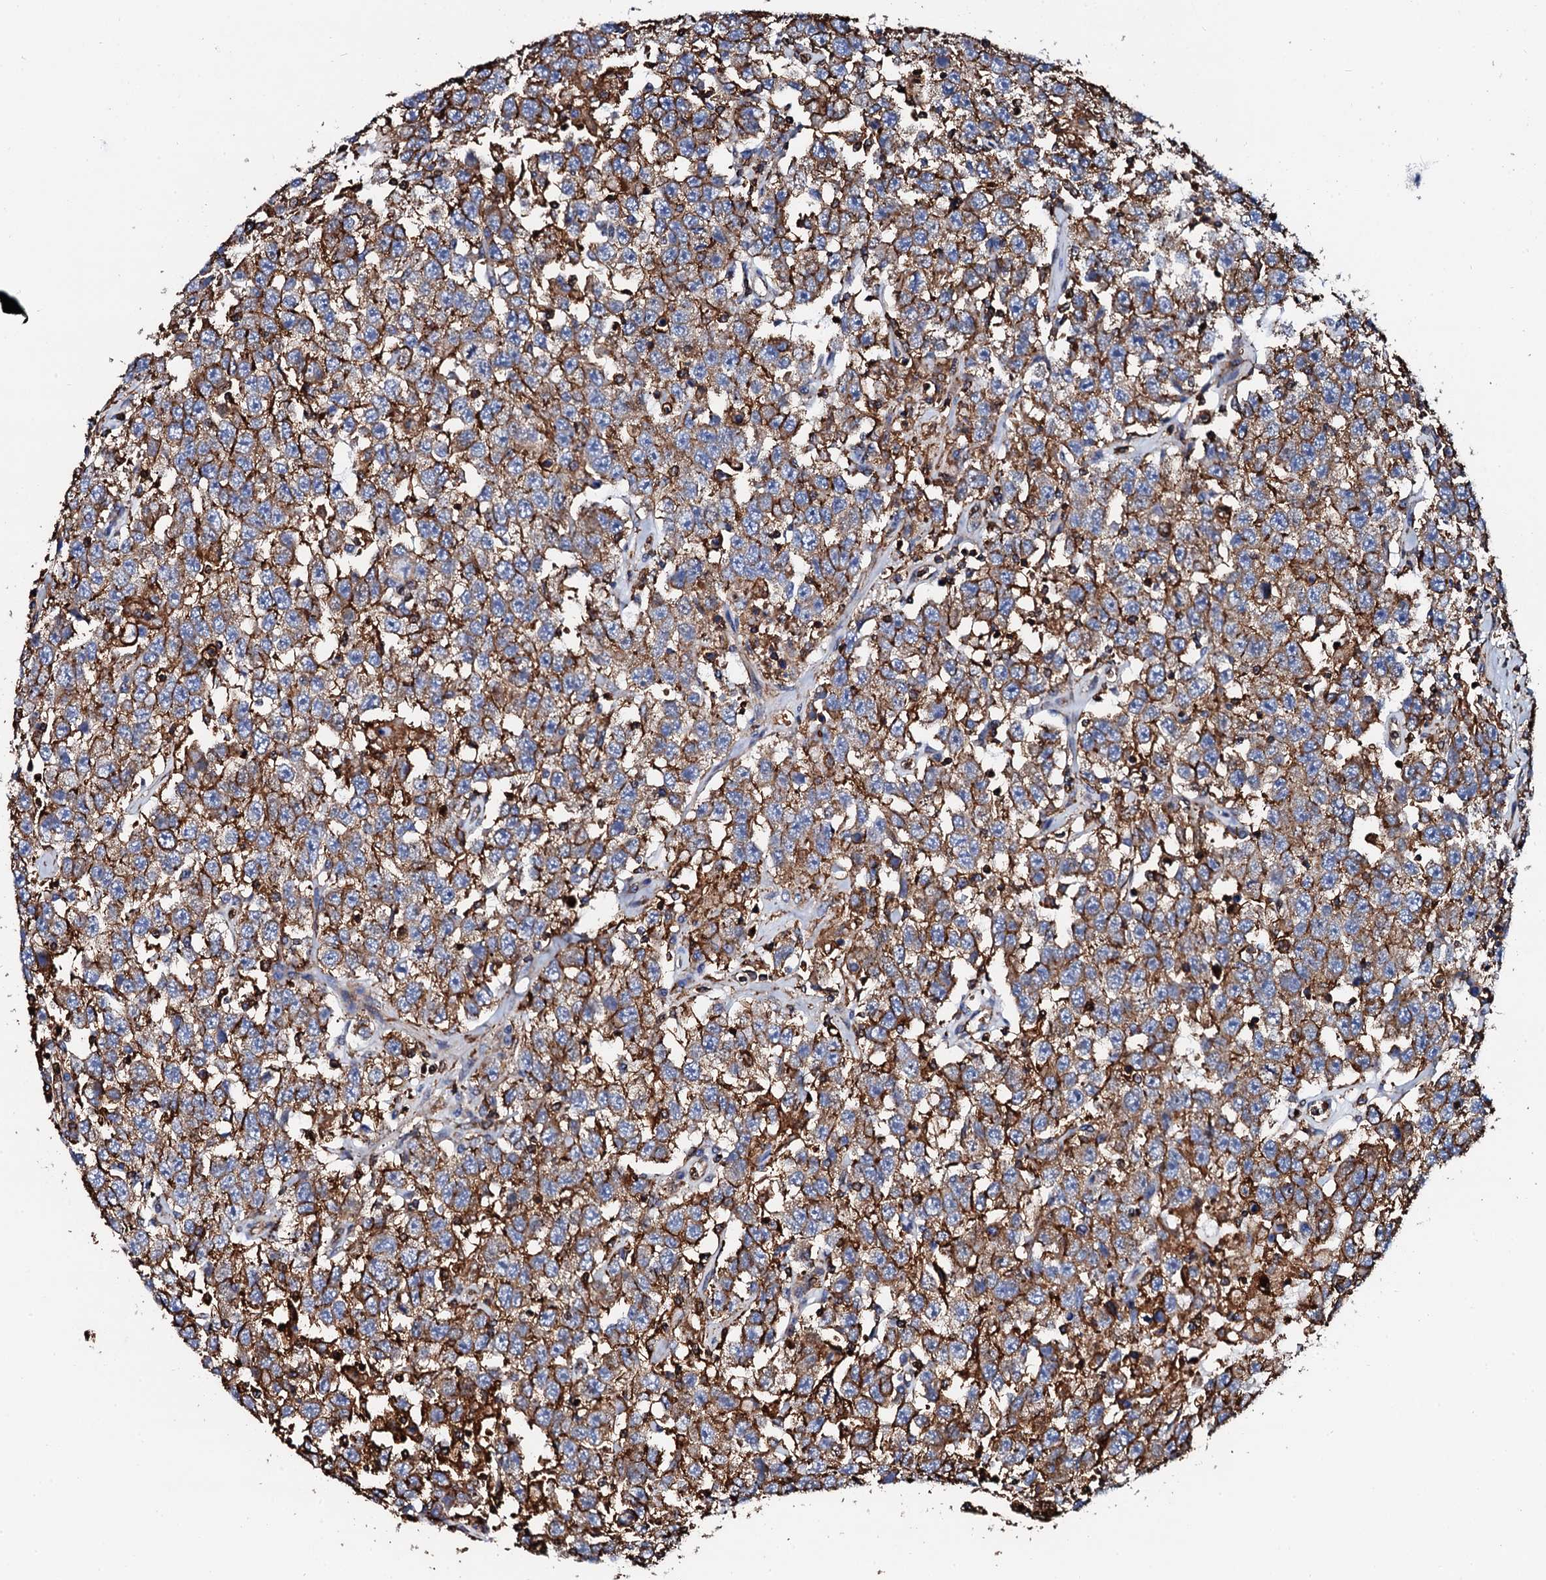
{"staining": {"intensity": "moderate", "quantity": ">75%", "location": "cytoplasmic/membranous"}, "tissue": "testis cancer", "cell_type": "Tumor cells", "image_type": "cancer", "snomed": [{"axis": "morphology", "description": "Seminoma, NOS"}, {"axis": "topography", "description": "Testis"}], "caption": "A high-resolution micrograph shows immunohistochemistry staining of seminoma (testis), which demonstrates moderate cytoplasmic/membranous positivity in about >75% of tumor cells.", "gene": "INTS10", "patient": {"sex": "male", "age": 41}}